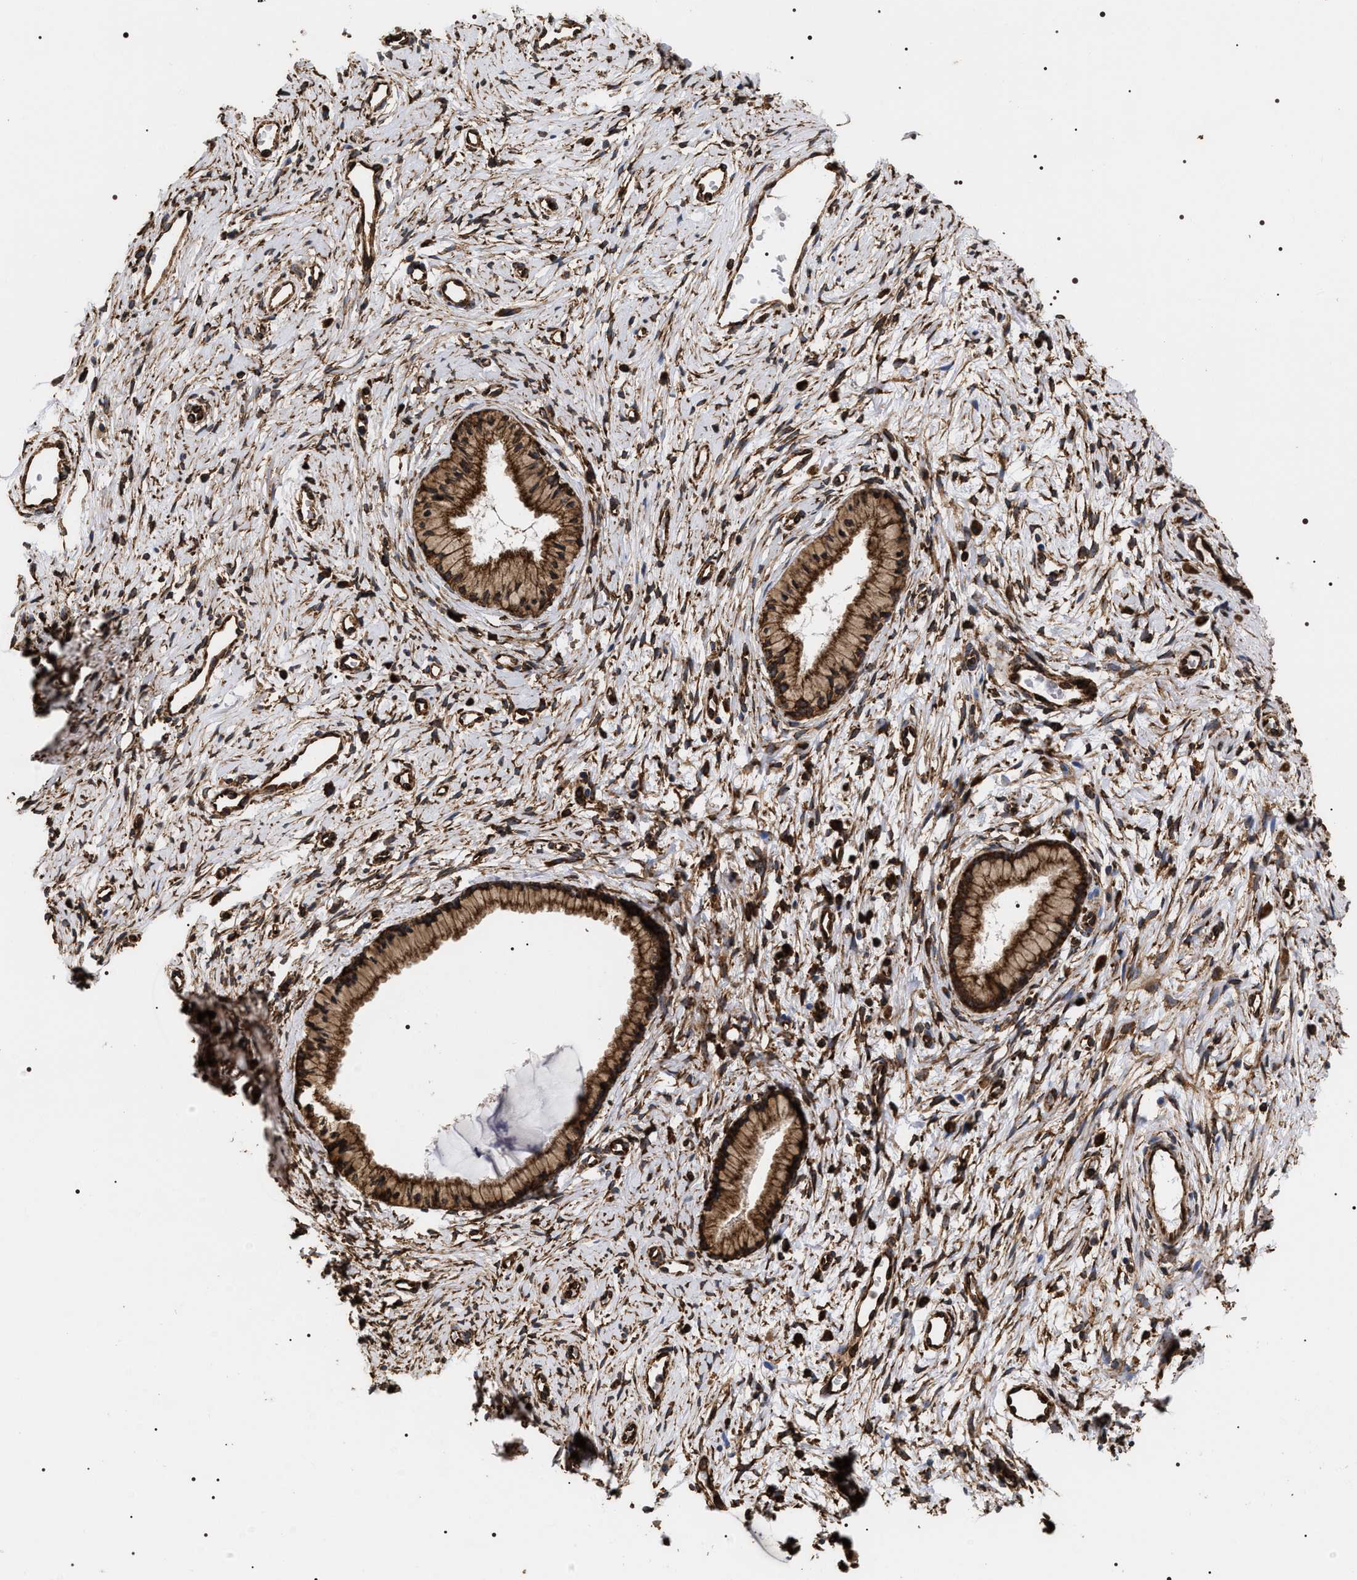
{"staining": {"intensity": "strong", "quantity": ">75%", "location": "cytoplasmic/membranous"}, "tissue": "cervix", "cell_type": "Glandular cells", "image_type": "normal", "snomed": [{"axis": "morphology", "description": "Normal tissue, NOS"}, {"axis": "topography", "description": "Cervix"}], "caption": "A brown stain shows strong cytoplasmic/membranous positivity of a protein in glandular cells of normal human cervix.", "gene": "SERBP1", "patient": {"sex": "female", "age": 77}}